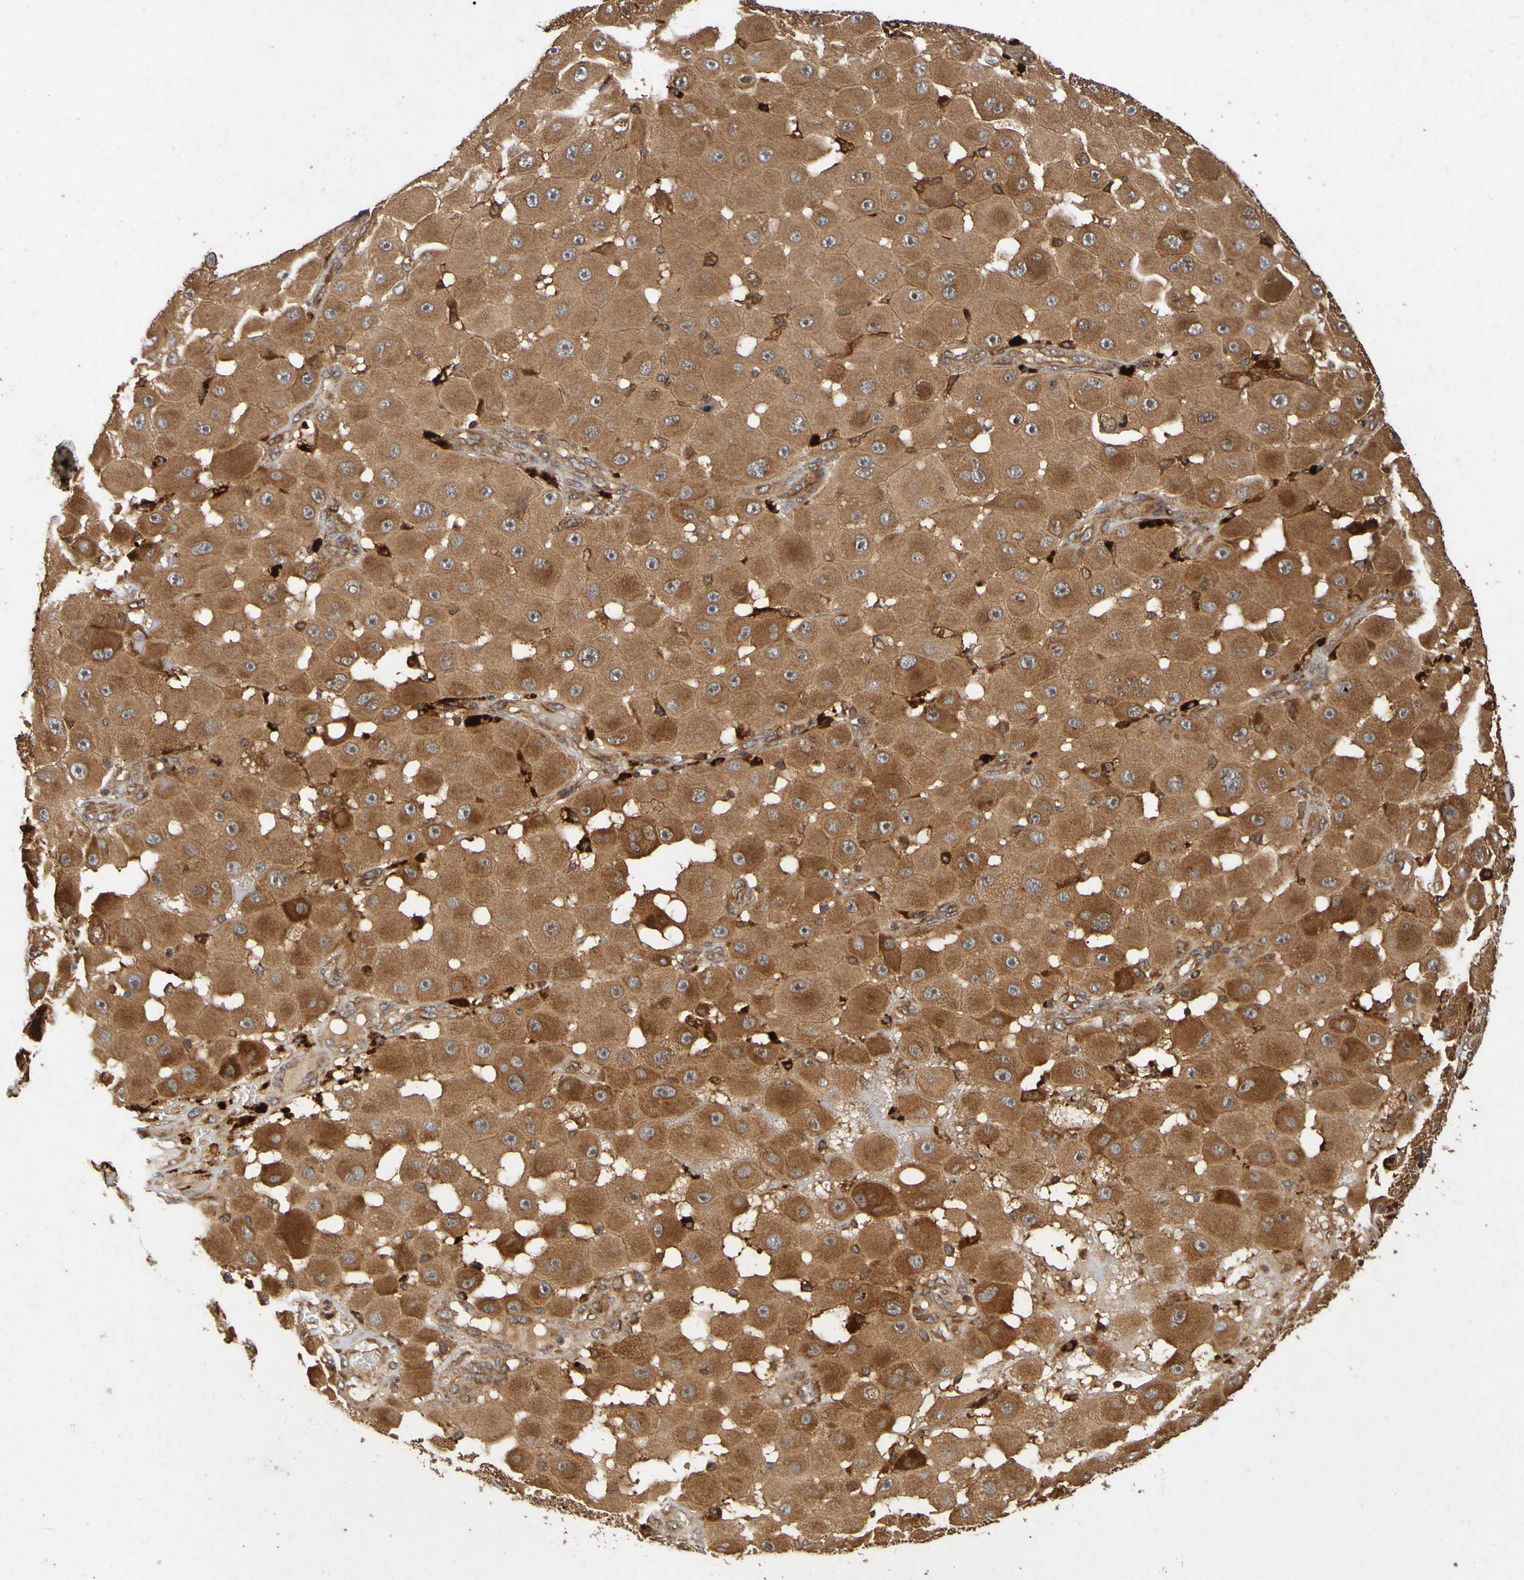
{"staining": {"intensity": "strong", "quantity": ">75%", "location": "cytoplasmic/membranous"}, "tissue": "melanoma", "cell_type": "Tumor cells", "image_type": "cancer", "snomed": [{"axis": "morphology", "description": "Malignant melanoma, NOS"}, {"axis": "topography", "description": "Skin"}], "caption": "The histopathology image shows a brown stain indicating the presence of a protein in the cytoplasmic/membranous of tumor cells in melanoma.", "gene": "OCRL", "patient": {"sex": "female", "age": 81}}